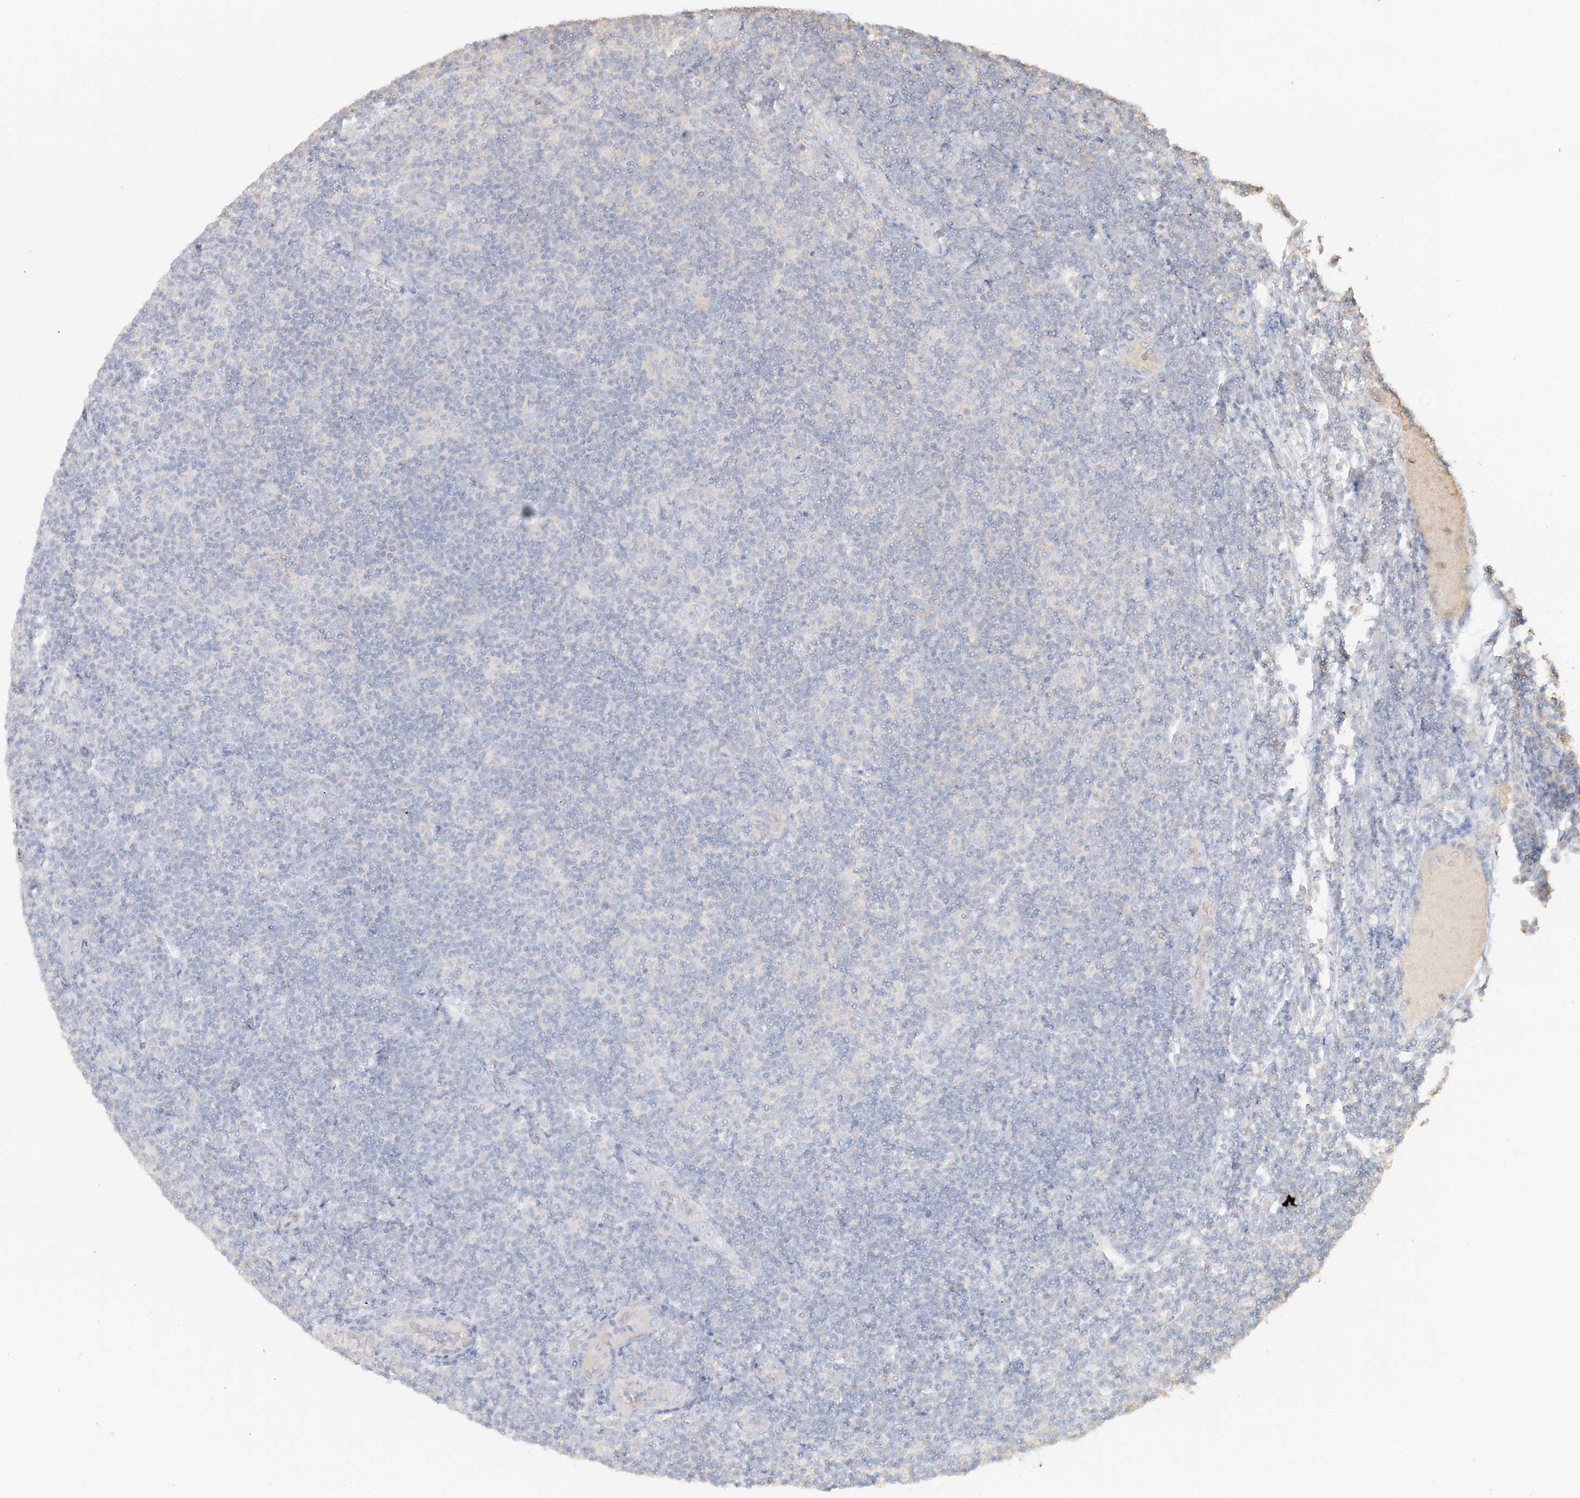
{"staining": {"intensity": "negative", "quantity": "none", "location": "none"}, "tissue": "lymphoma", "cell_type": "Tumor cells", "image_type": "cancer", "snomed": [{"axis": "morphology", "description": "Malignant lymphoma, non-Hodgkin's type, Low grade"}, {"axis": "topography", "description": "Lymph node"}], "caption": "An immunohistochemistry histopathology image of low-grade malignant lymphoma, non-Hodgkin's type is shown. There is no staining in tumor cells of low-grade malignant lymphoma, non-Hodgkin's type.", "gene": "NPHS1", "patient": {"sex": "male", "age": 83}}